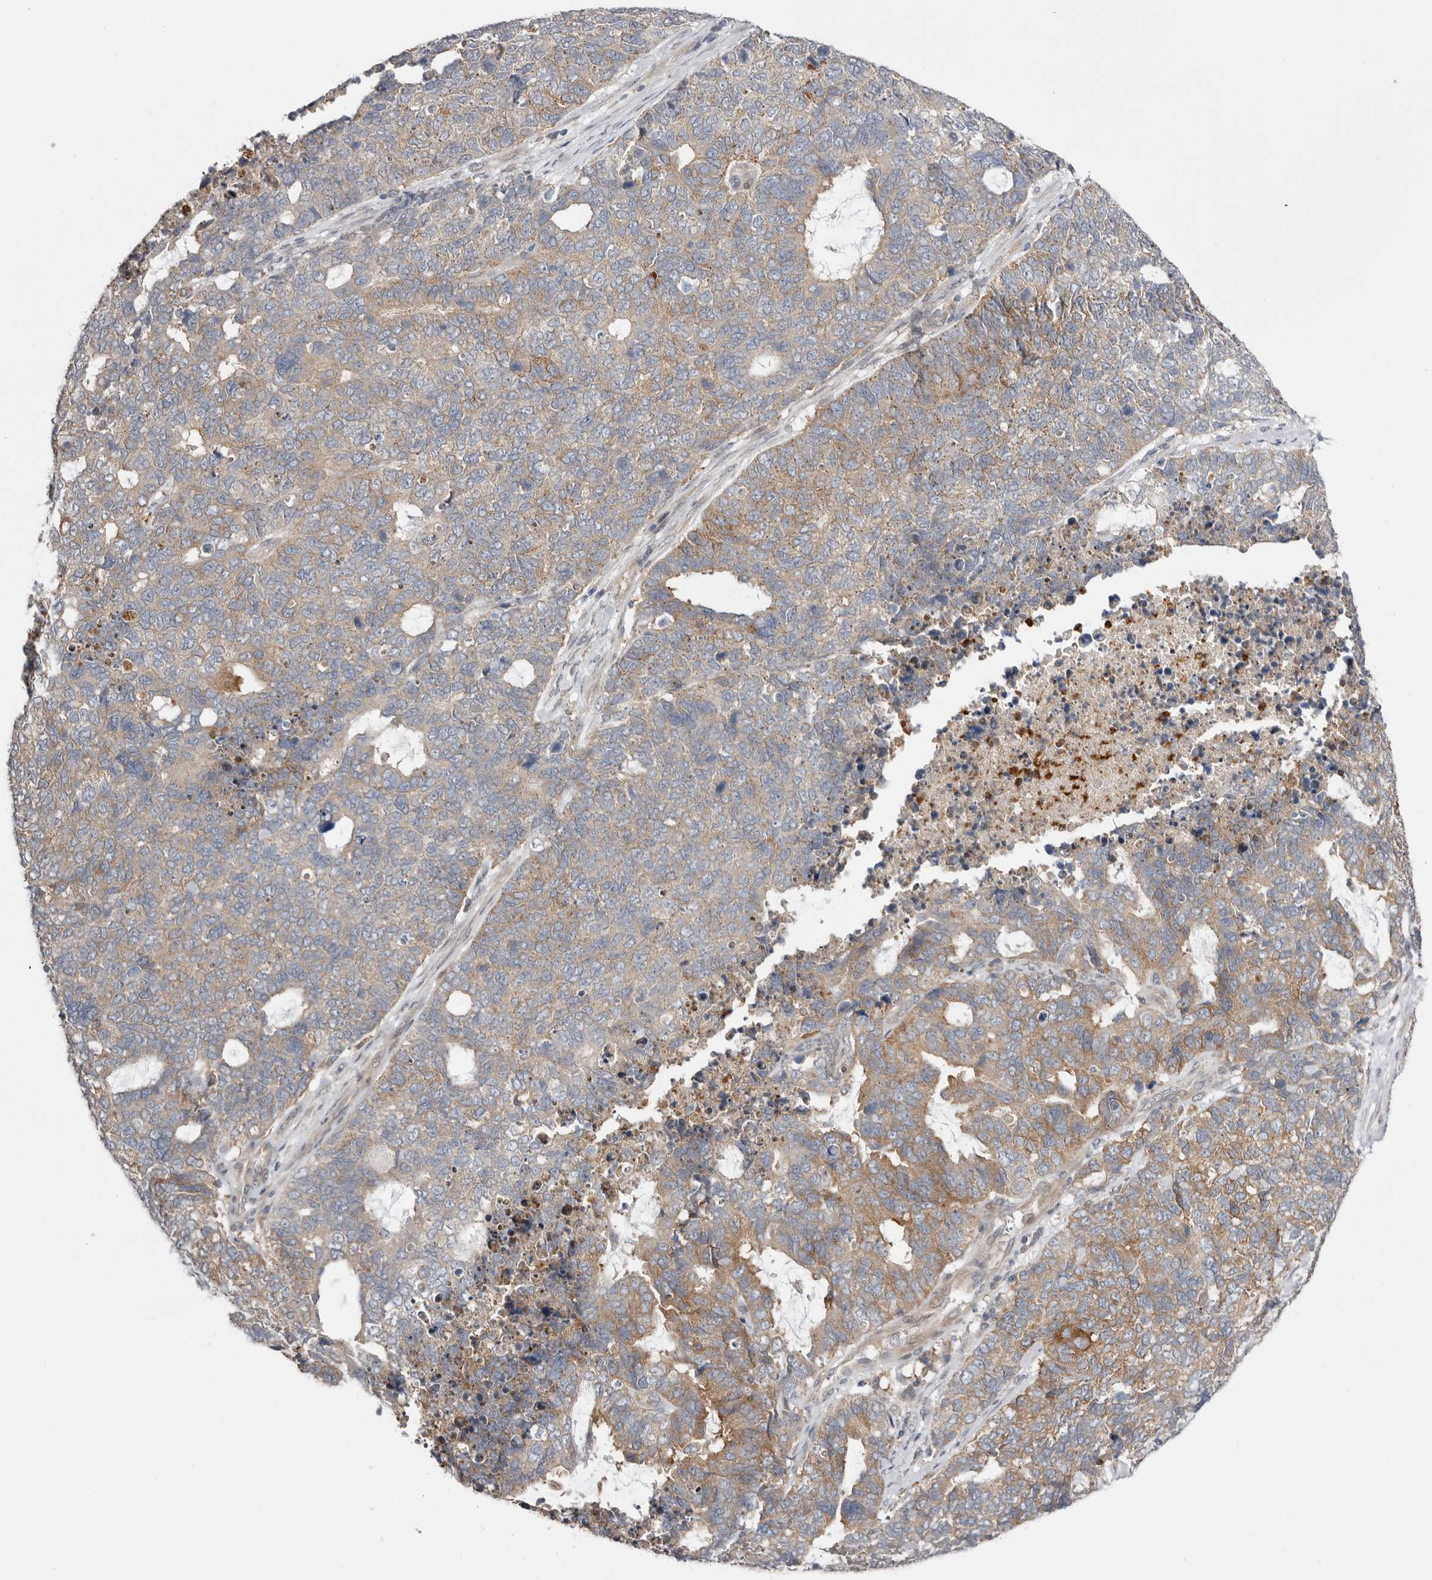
{"staining": {"intensity": "moderate", "quantity": "<25%", "location": "cytoplasmic/membranous"}, "tissue": "cervical cancer", "cell_type": "Tumor cells", "image_type": "cancer", "snomed": [{"axis": "morphology", "description": "Squamous cell carcinoma, NOS"}, {"axis": "topography", "description": "Cervix"}], "caption": "Cervical cancer stained with a brown dye reveals moderate cytoplasmic/membranous positive positivity in approximately <25% of tumor cells.", "gene": "MSRB2", "patient": {"sex": "female", "age": 63}}